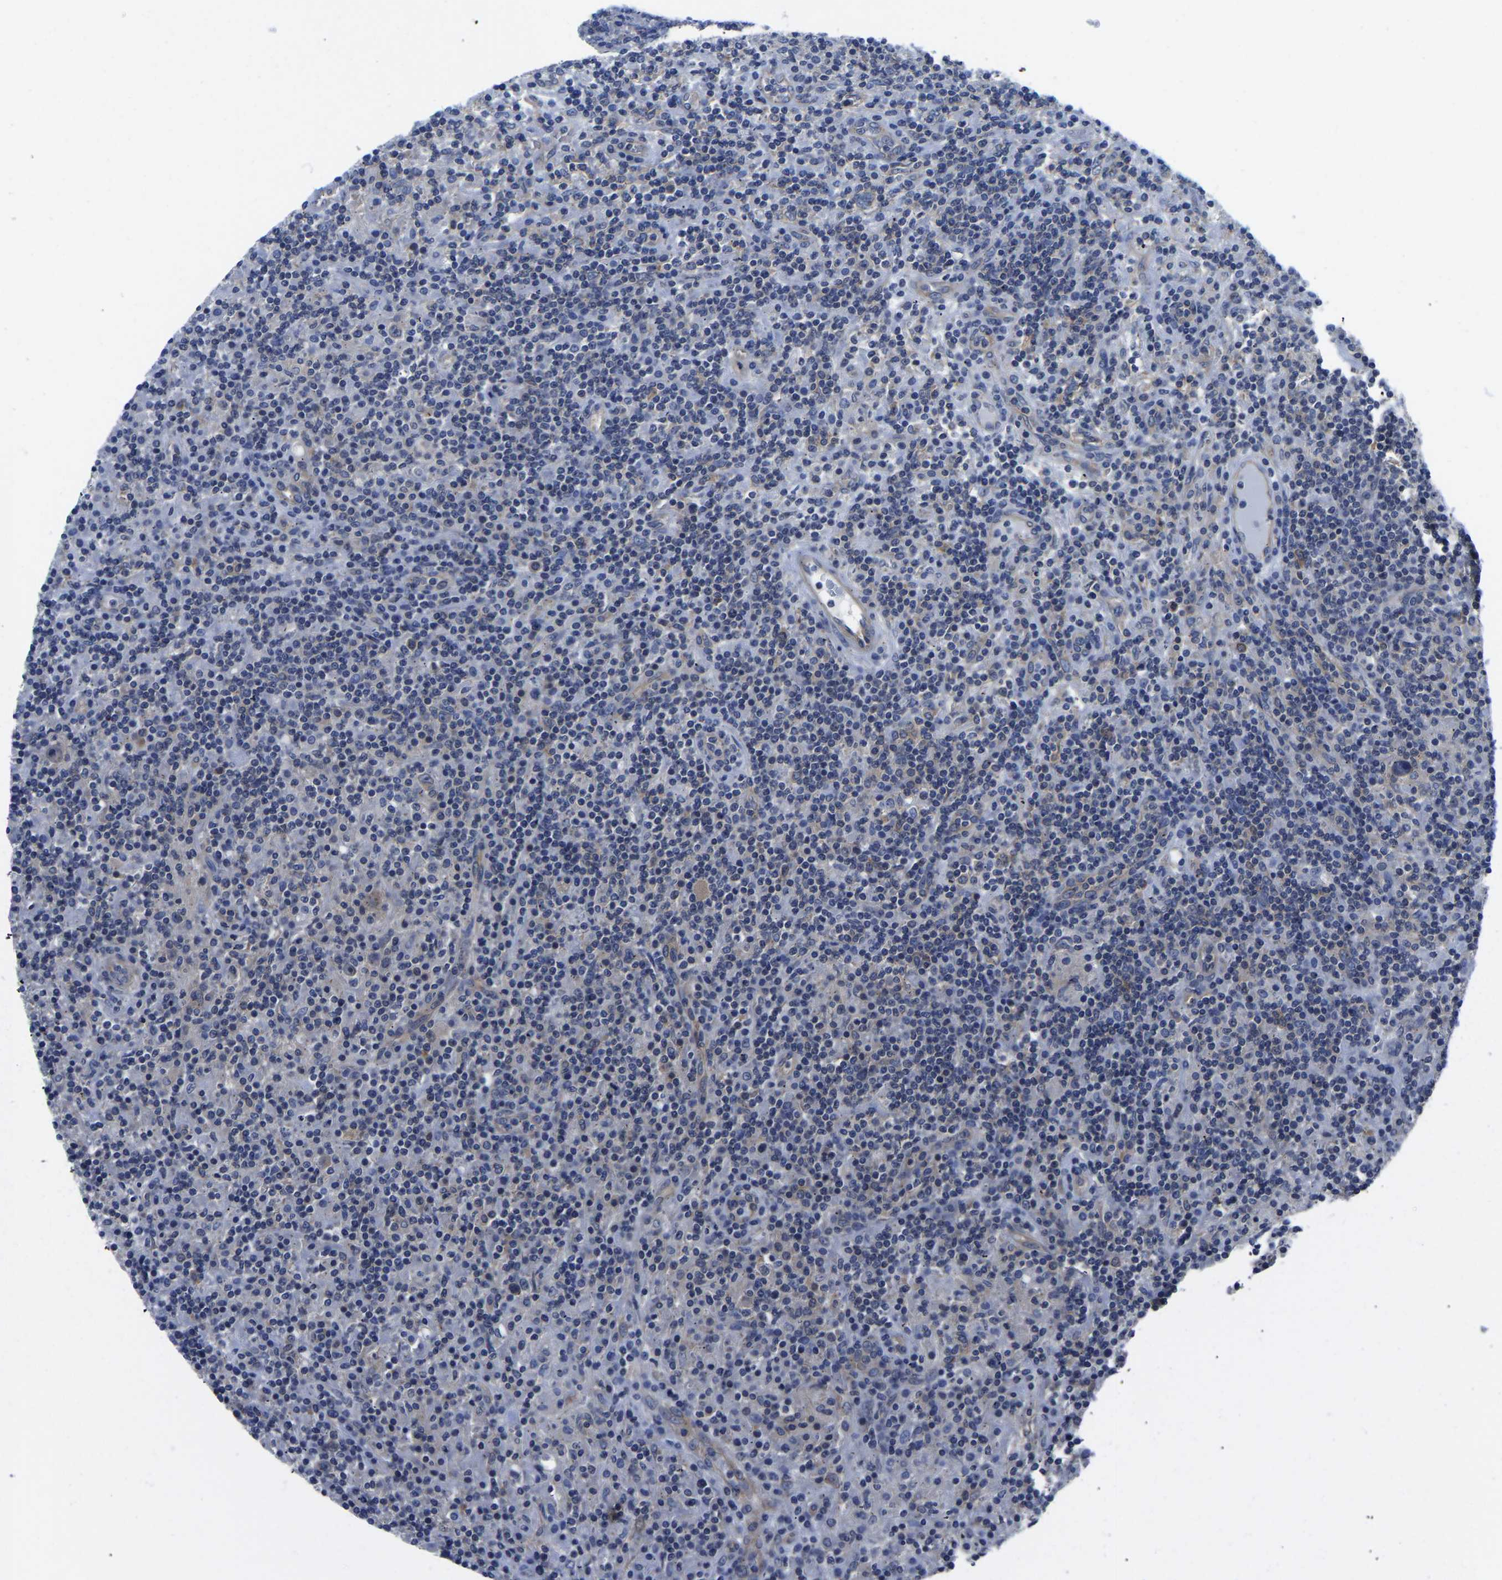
{"staining": {"intensity": "weak", "quantity": "<25%", "location": "cytoplasmic/membranous"}, "tissue": "lymphoma", "cell_type": "Tumor cells", "image_type": "cancer", "snomed": [{"axis": "morphology", "description": "Hodgkin's disease, NOS"}, {"axis": "topography", "description": "Lymph node"}], "caption": "Immunohistochemistry of Hodgkin's disease displays no expression in tumor cells.", "gene": "TFG", "patient": {"sex": "male", "age": 70}}